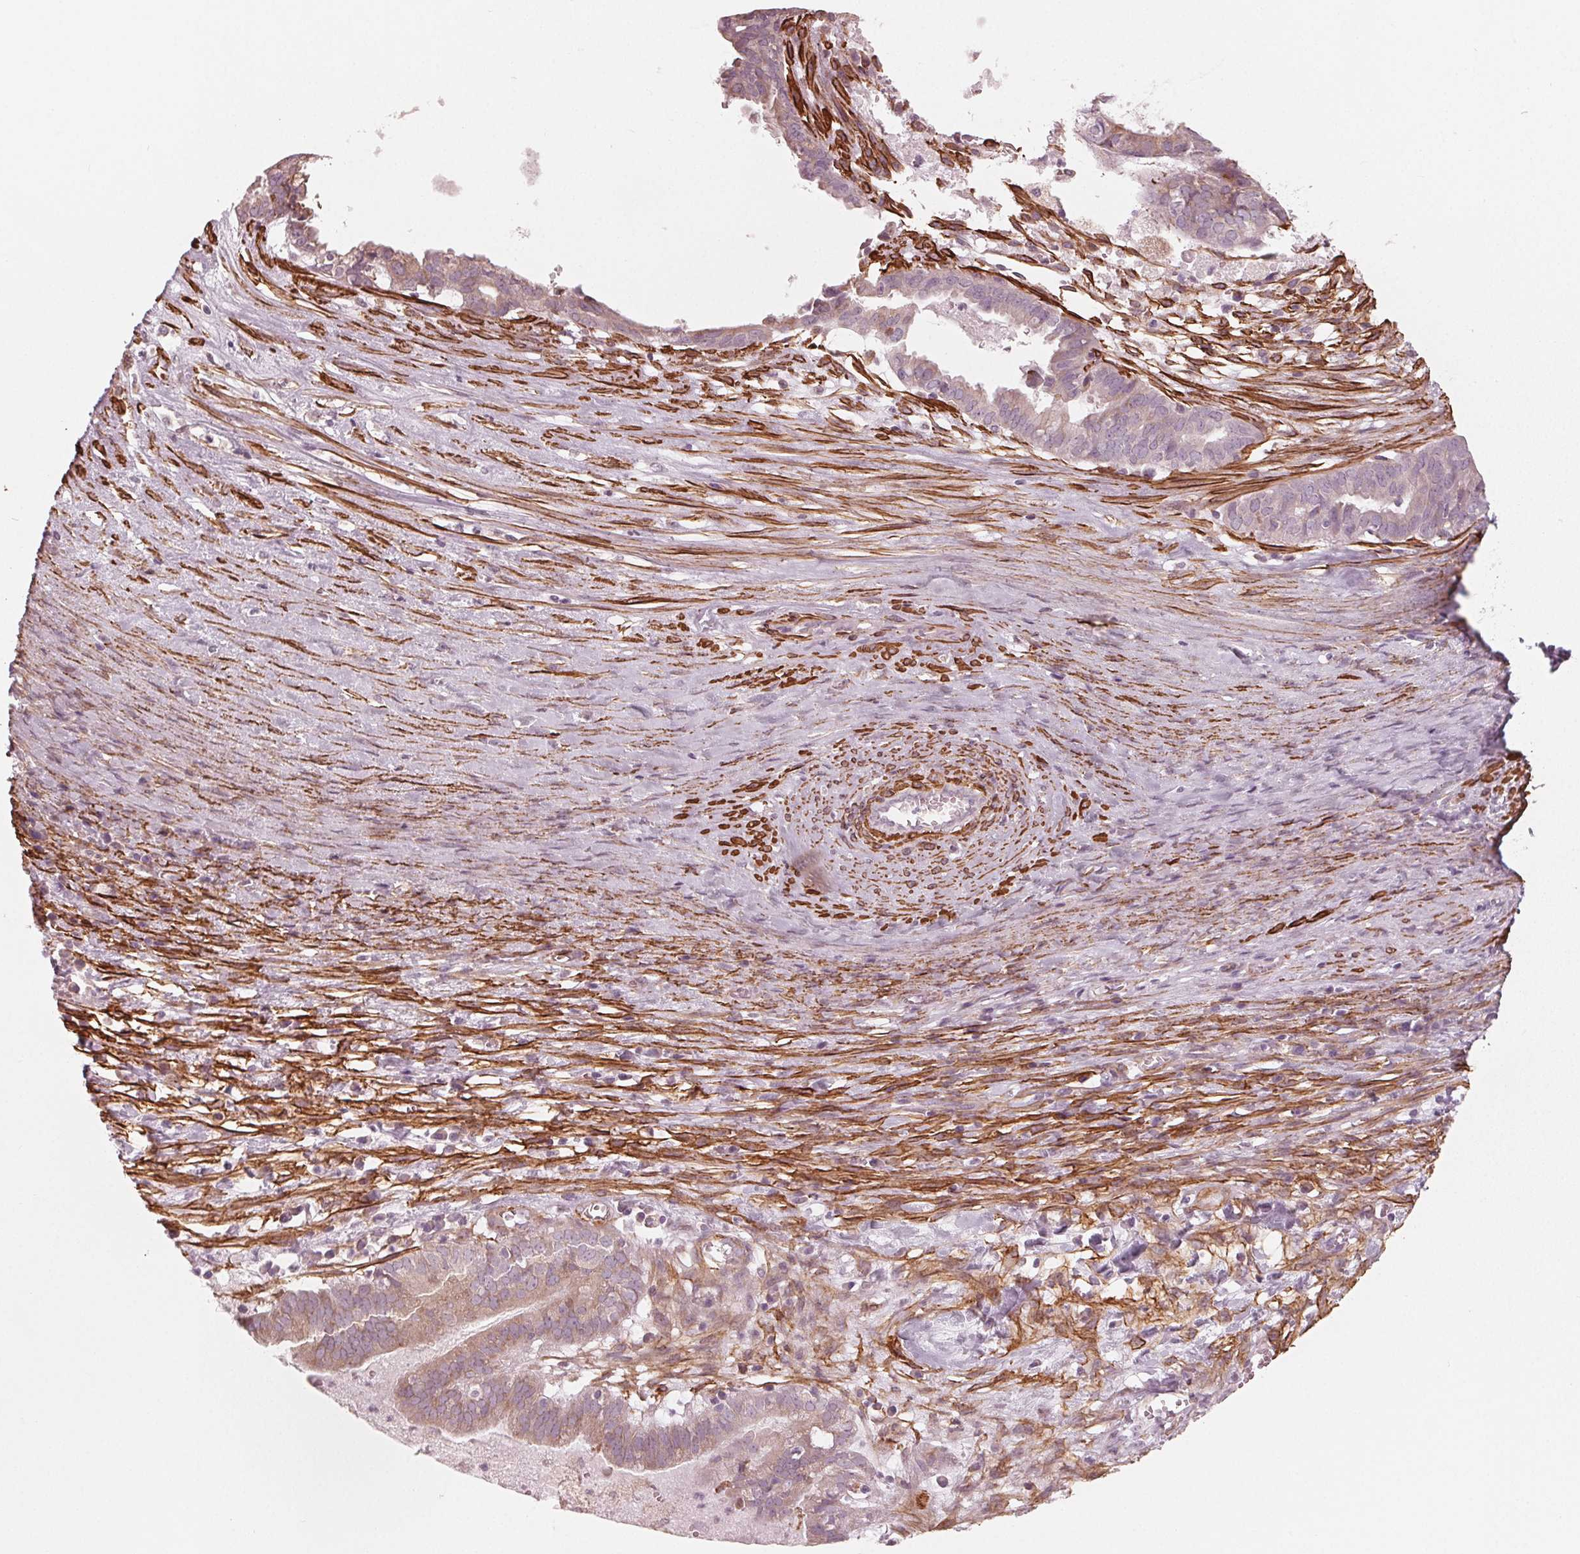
{"staining": {"intensity": "weak", "quantity": "<25%", "location": "cytoplasmic/membranous"}, "tissue": "ovarian cancer", "cell_type": "Tumor cells", "image_type": "cancer", "snomed": [{"axis": "morphology", "description": "Carcinoma, endometroid"}, {"axis": "topography", "description": "Ovary"}], "caption": "DAB (3,3'-diaminobenzidine) immunohistochemical staining of ovarian cancer displays no significant staining in tumor cells.", "gene": "MIER3", "patient": {"sex": "female", "age": 64}}